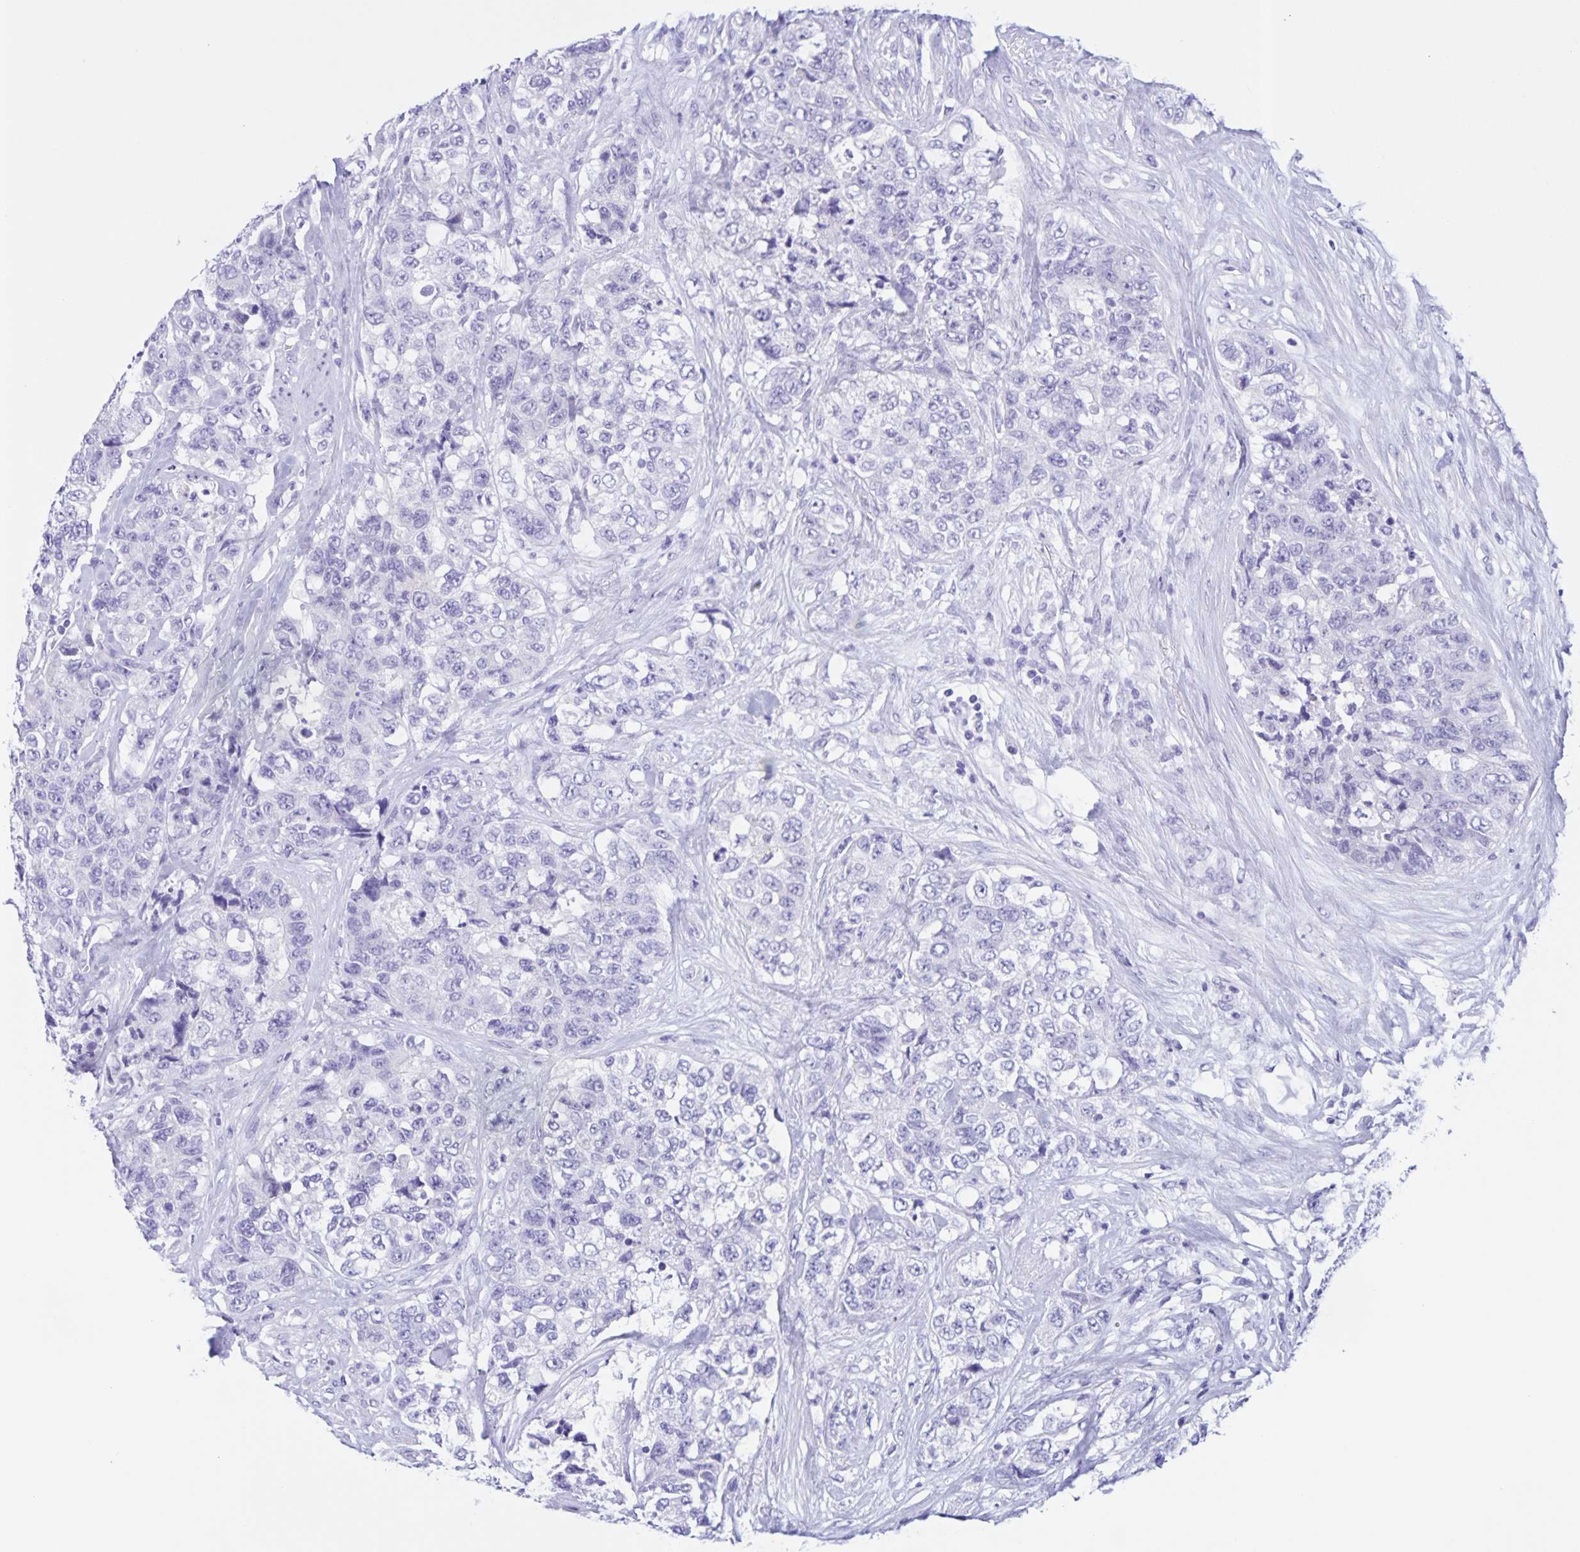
{"staining": {"intensity": "negative", "quantity": "none", "location": "none"}, "tissue": "urothelial cancer", "cell_type": "Tumor cells", "image_type": "cancer", "snomed": [{"axis": "morphology", "description": "Urothelial carcinoma, High grade"}, {"axis": "topography", "description": "Urinary bladder"}], "caption": "Immunohistochemistry (IHC) photomicrograph of high-grade urothelial carcinoma stained for a protein (brown), which exhibits no expression in tumor cells.", "gene": "TGIF2LX", "patient": {"sex": "female", "age": 78}}